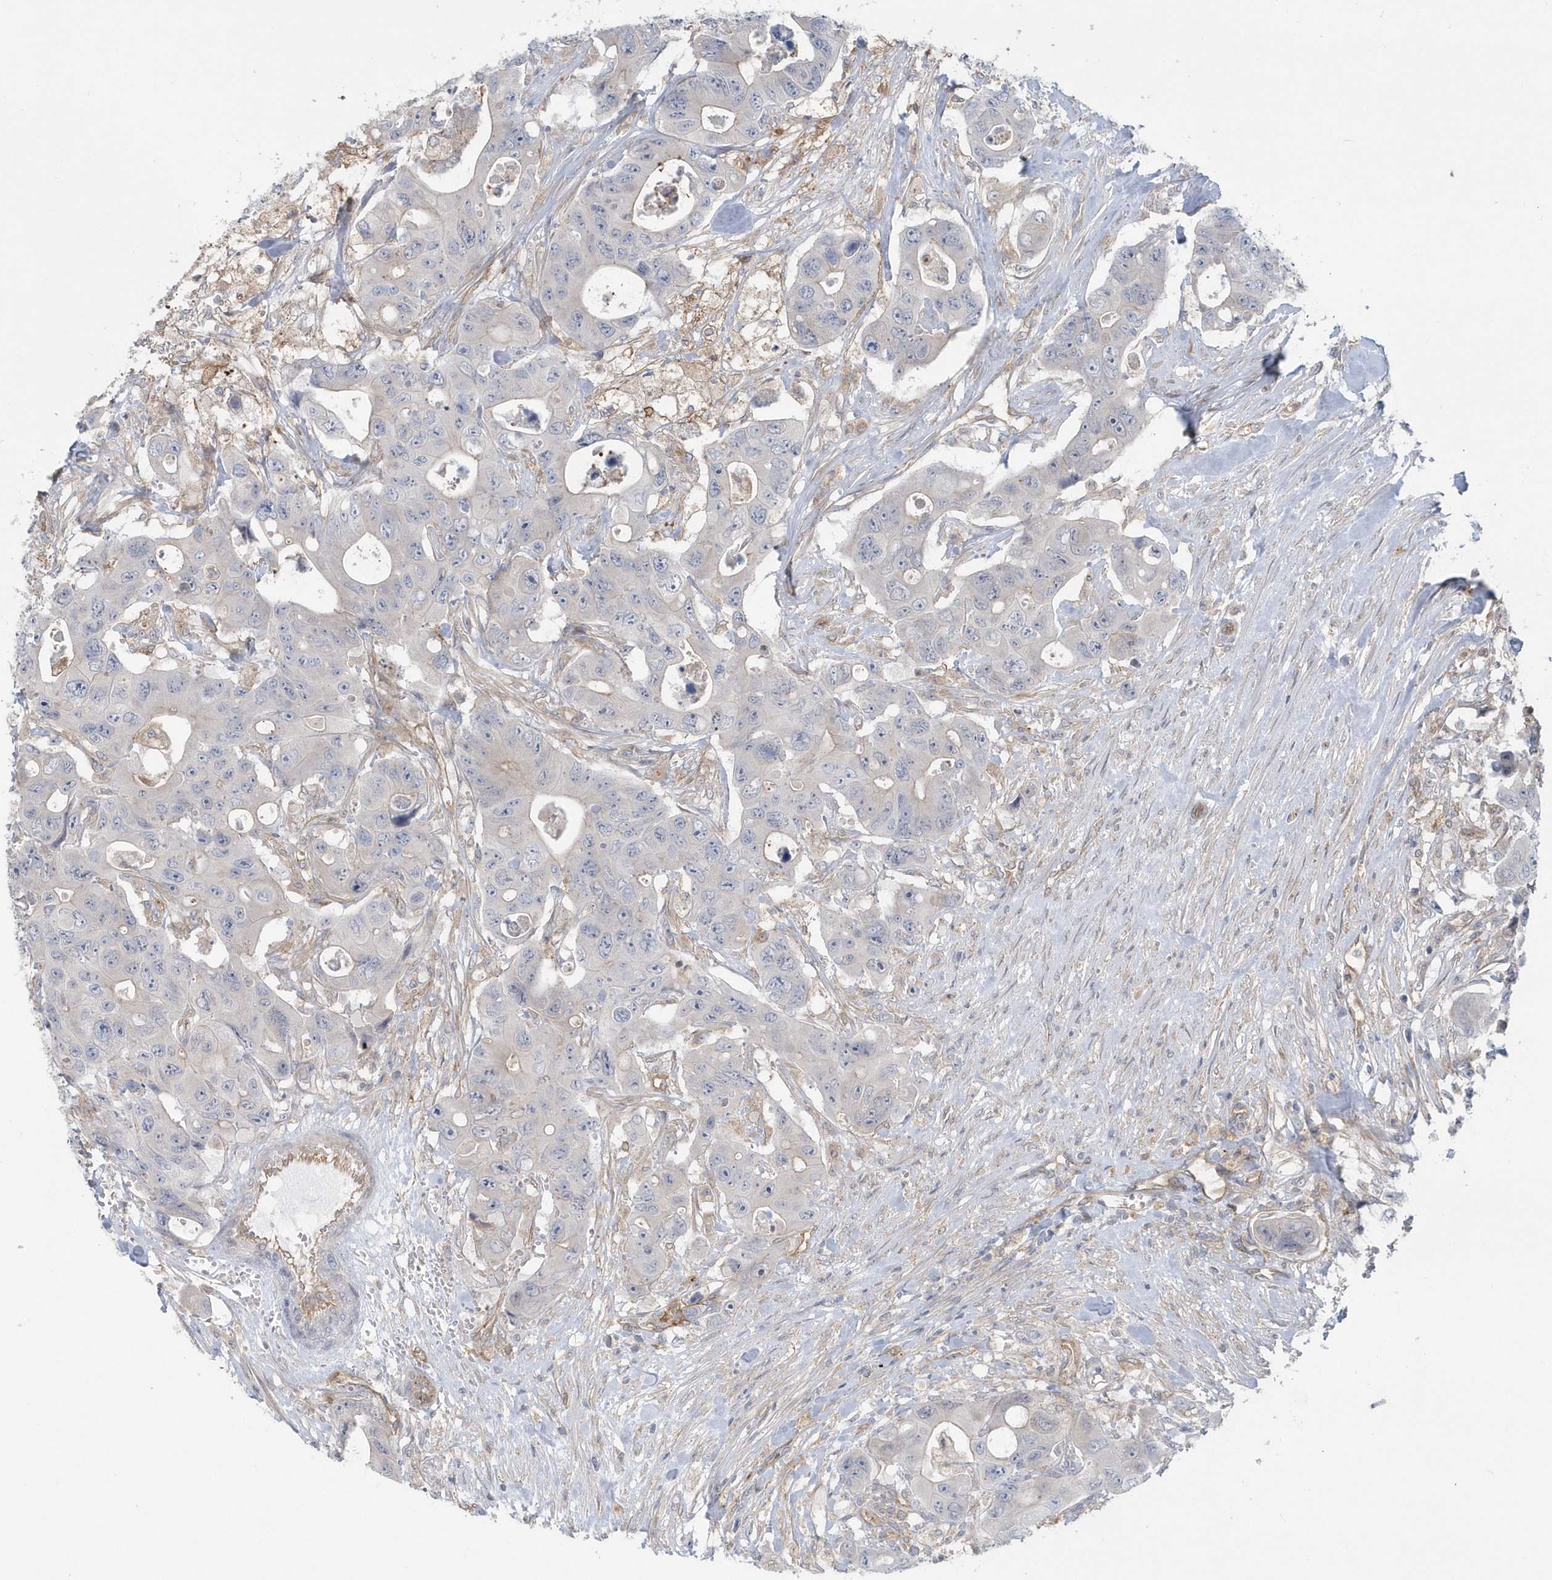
{"staining": {"intensity": "negative", "quantity": "none", "location": "none"}, "tissue": "colorectal cancer", "cell_type": "Tumor cells", "image_type": "cancer", "snomed": [{"axis": "morphology", "description": "Adenocarcinoma, NOS"}, {"axis": "topography", "description": "Colon"}], "caption": "This is an immunohistochemistry (IHC) image of human adenocarcinoma (colorectal). There is no positivity in tumor cells.", "gene": "RAI14", "patient": {"sex": "female", "age": 46}}